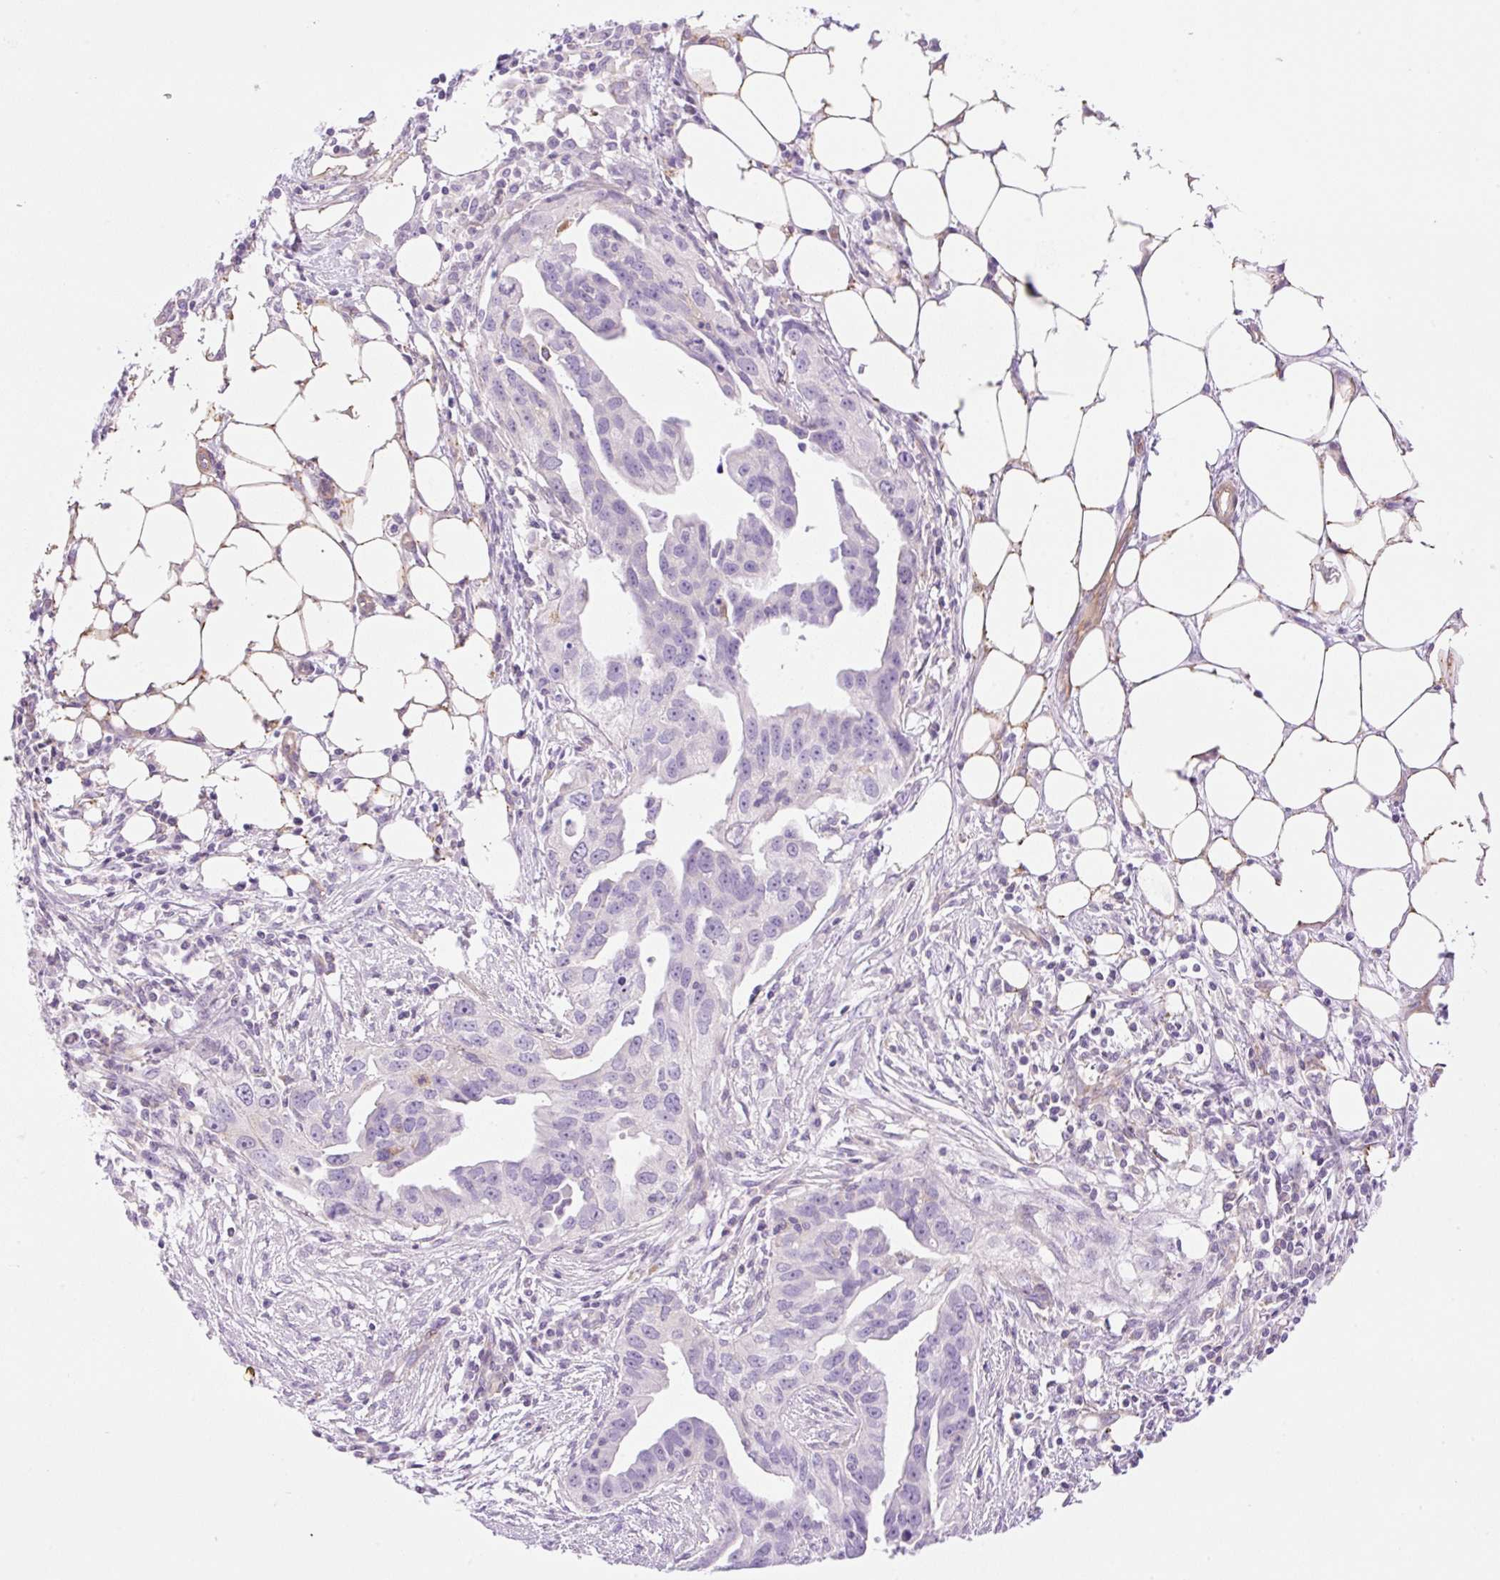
{"staining": {"intensity": "negative", "quantity": "none", "location": "none"}, "tissue": "ovarian cancer", "cell_type": "Tumor cells", "image_type": "cancer", "snomed": [{"axis": "morphology", "description": "Carcinoma, endometroid"}, {"axis": "morphology", "description": "Cystadenocarcinoma, serous, NOS"}, {"axis": "topography", "description": "Ovary"}], "caption": "An immunohistochemistry micrograph of ovarian serous cystadenocarcinoma is shown. There is no staining in tumor cells of ovarian serous cystadenocarcinoma.", "gene": "EHD3", "patient": {"sex": "female", "age": 45}}